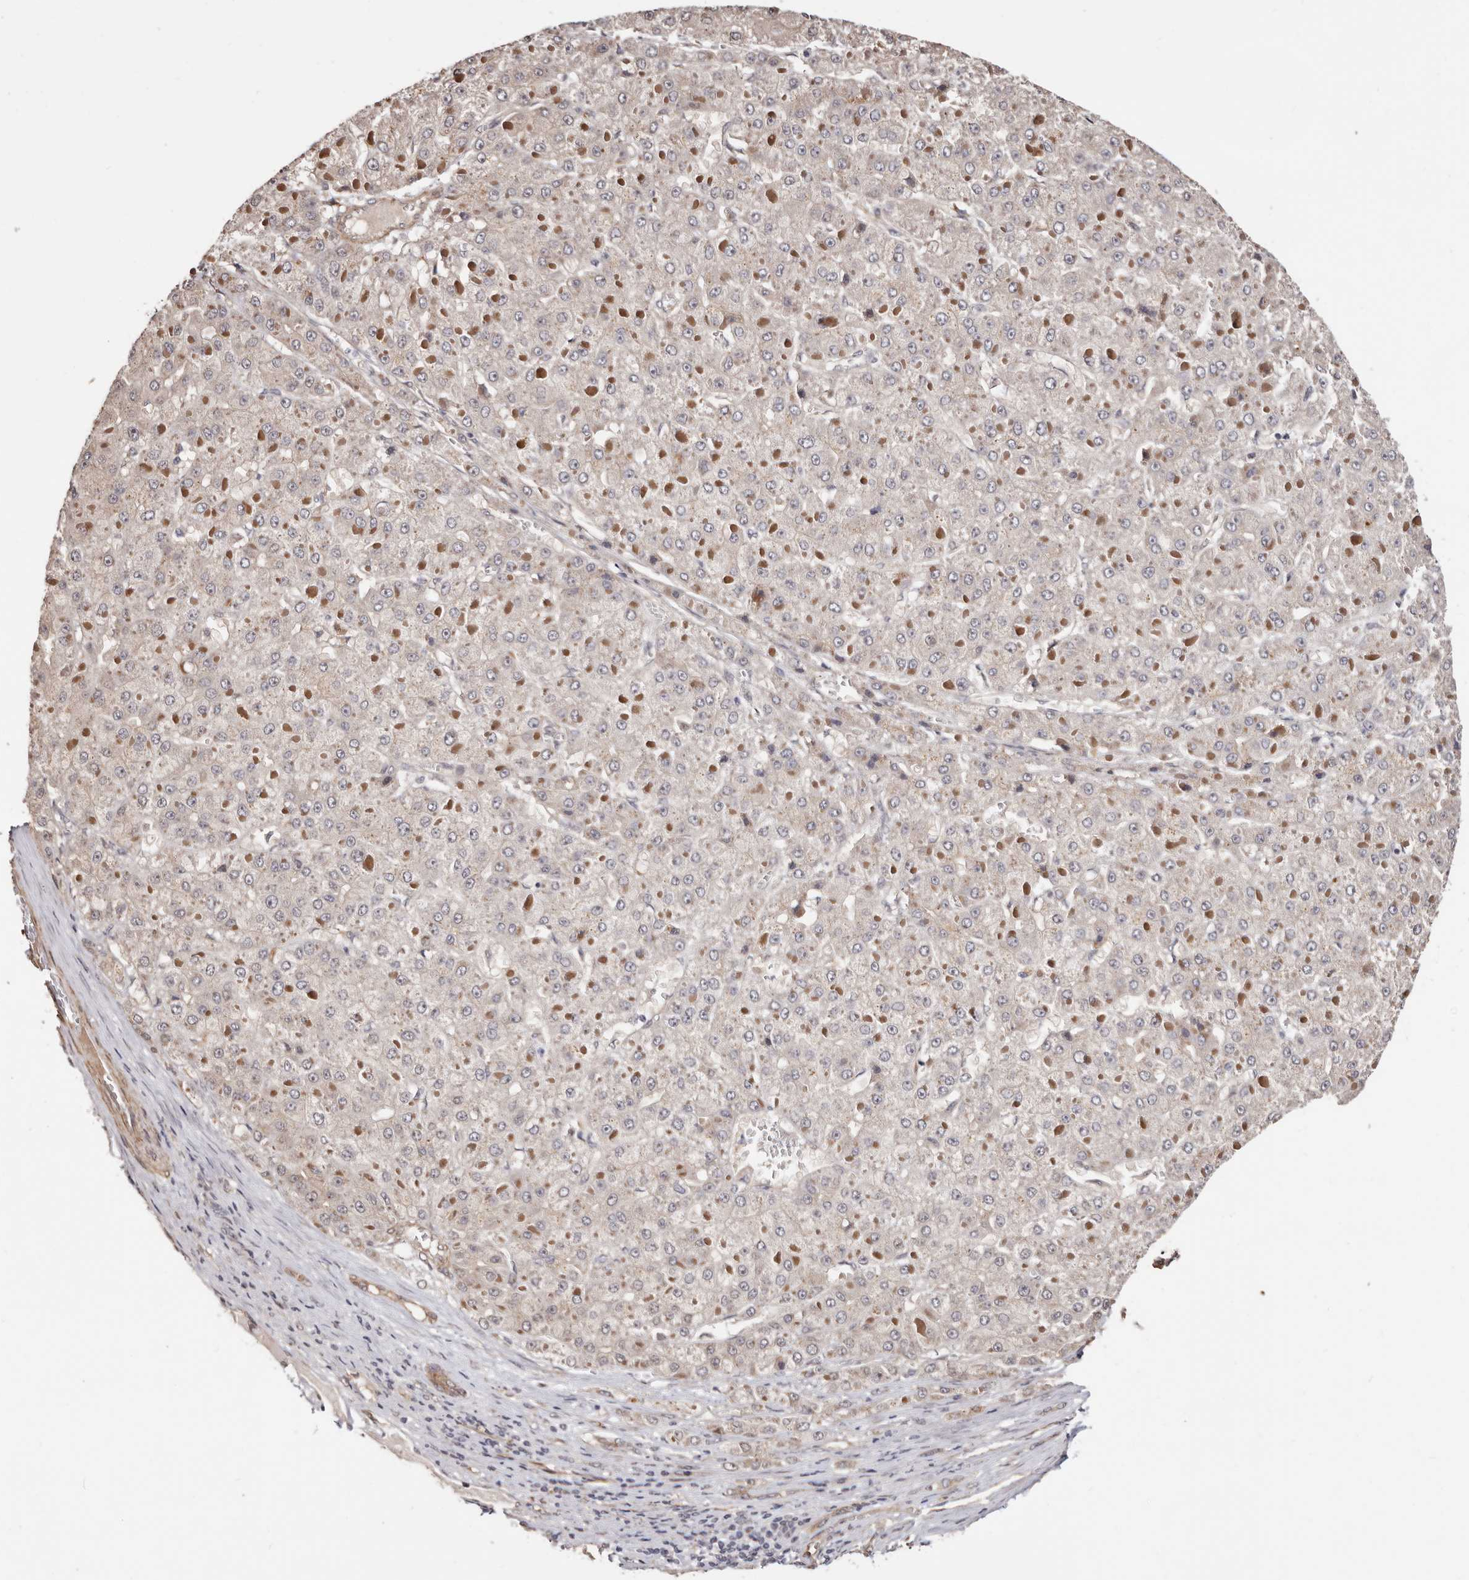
{"staining": {"intensity": "moderate", "quantity": "<25%", "location": "cytoplasmic/membranous"}, "tissue": "liver cancer", "cell_type": "Tumor cells", "image_type": "cancer", "snomed": [{"axis": "morphology", "description": "Carcinoma, Hepatocellular, NOS"}, {"axis": "topography", "description": "Liver"}], "caption": "The immunohistochemical stain labels moderate cytoplasmic/membranous staining in tumor cells of liver cancer tissue.", "gene": "TRIP13", "patient": {"sex": "female", "age": 73}}